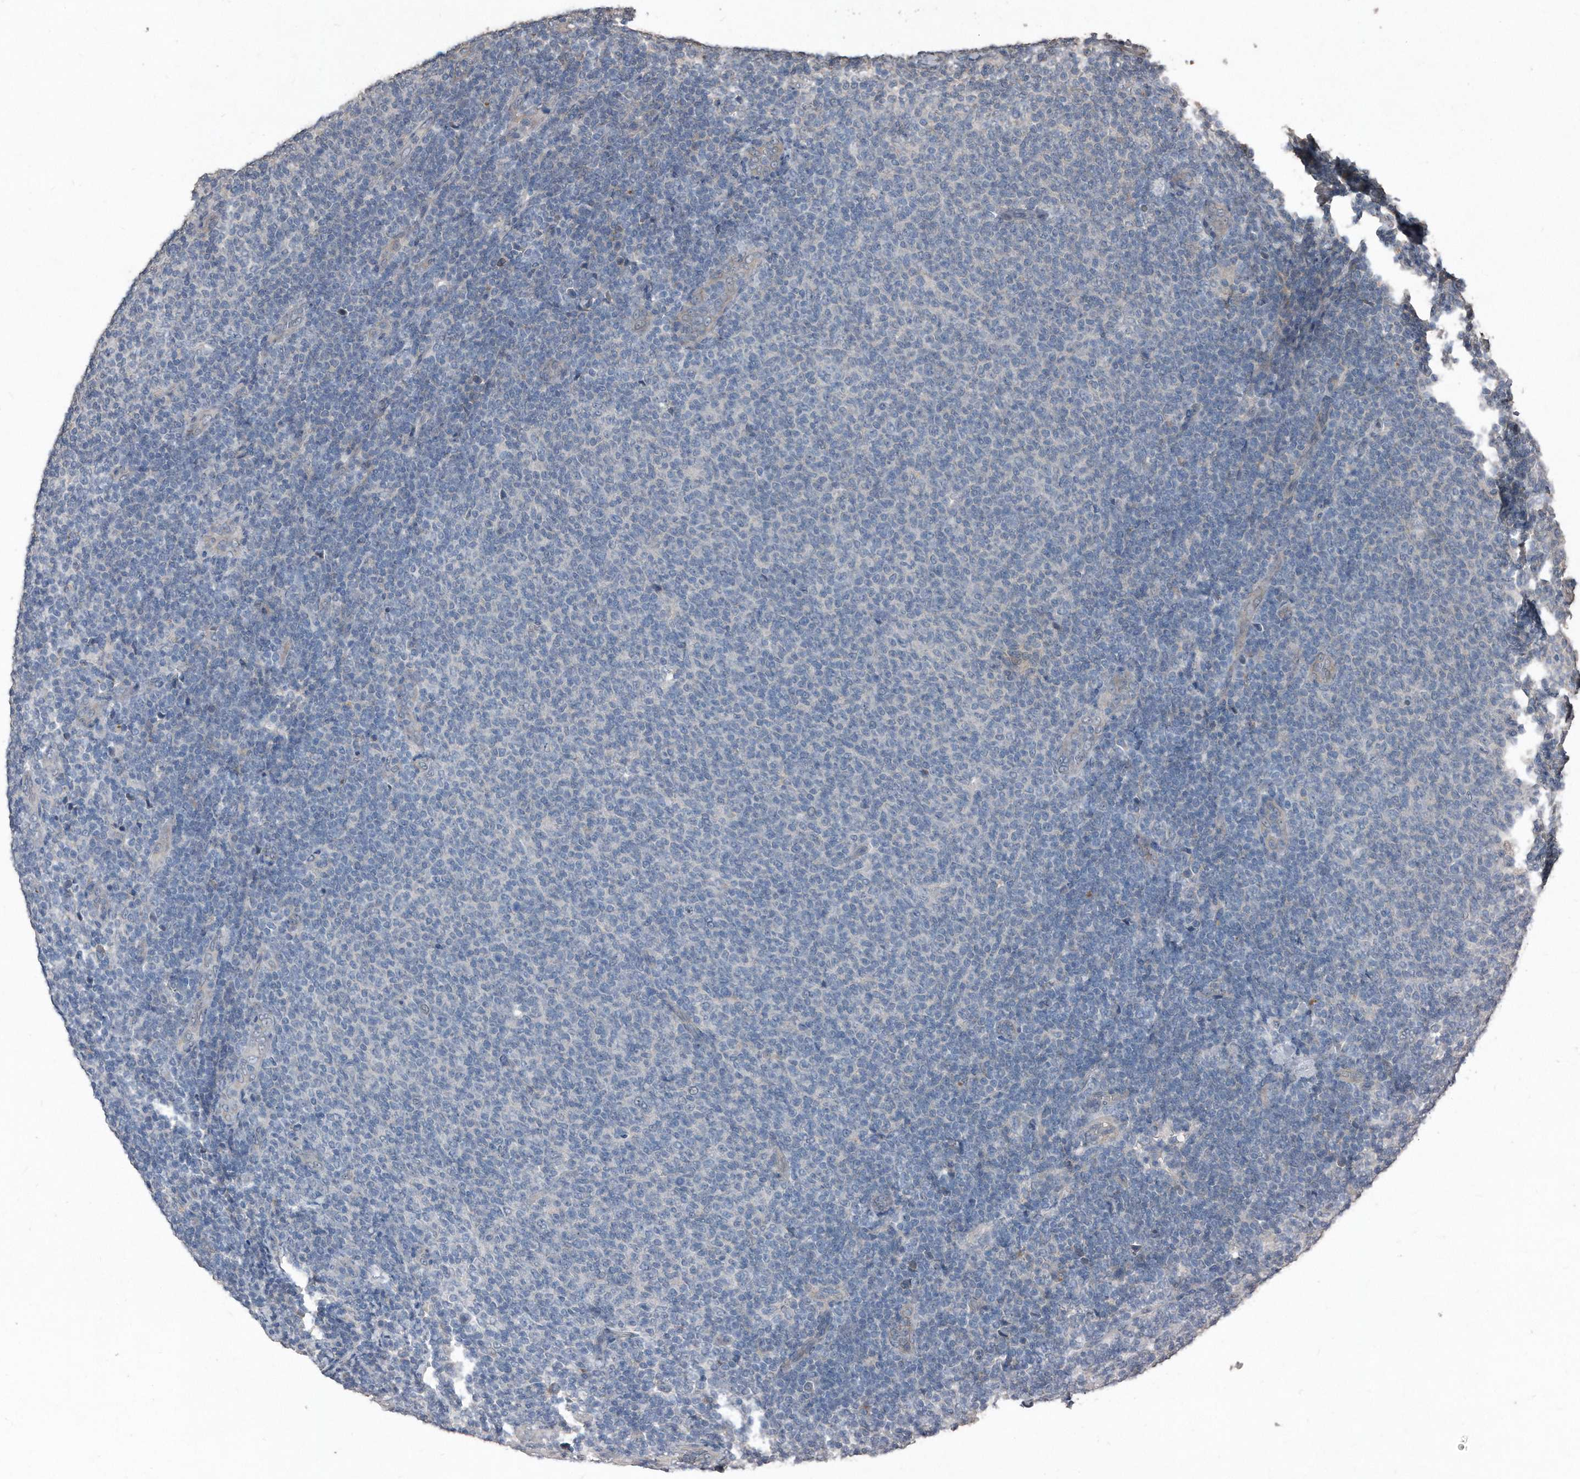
{"staining": {"intensity": "negative", "quantity": "none", "location": "none"}, "tissue": "lymphoma", "cell_type": "Tumor cells", "image_type": "cancer", "snomed": [{"axis": "morphology", "description": "Malignant lymphoma, non-Hodgkin's type, Low grade"}, {"axis": "topography", "description": "Lymph node"}], "caption": "DAB (3,3'-diaminobenzidine) immunohistochemical staining of lymphoma shows no significant staining in tumor cells.", "gene": "ANKRD10", "patient": {"sex": "male", "age": 66}}